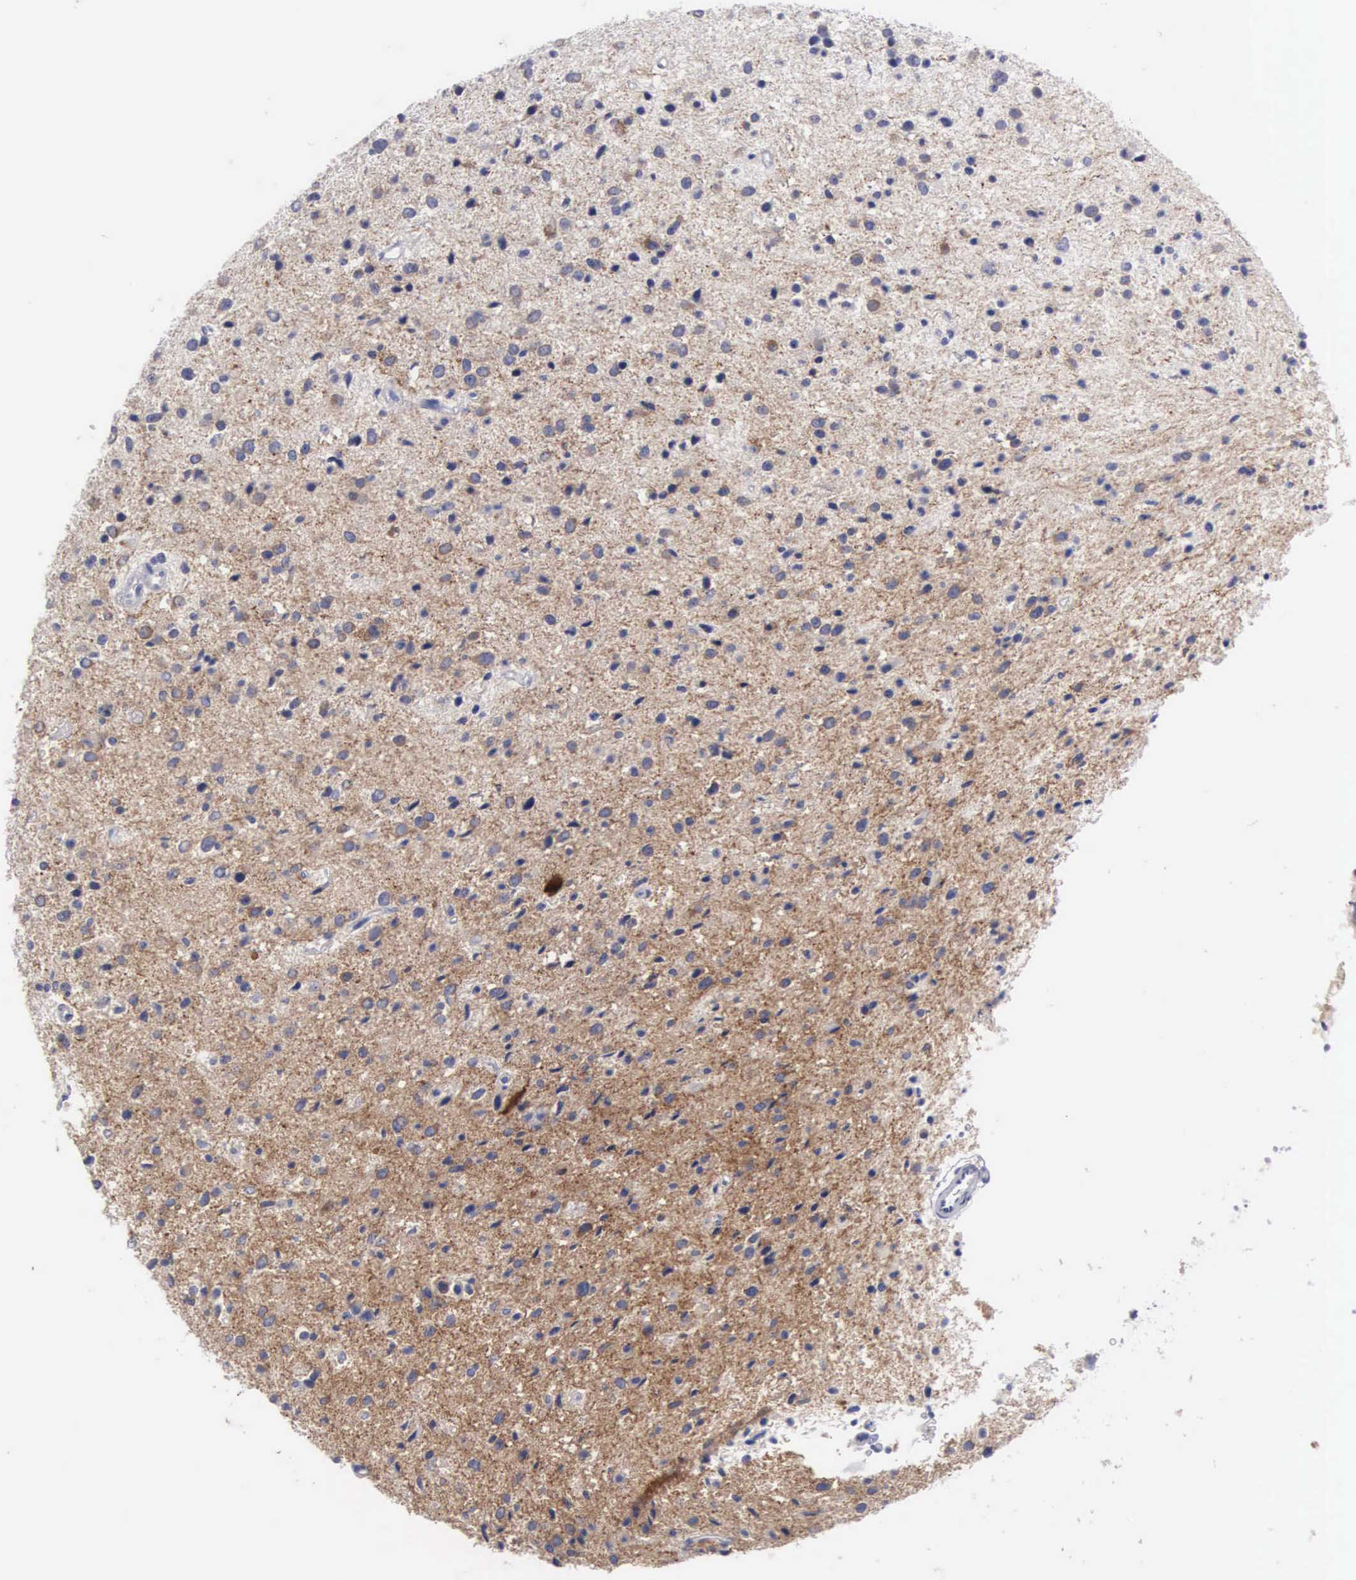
{"staining": {"intensity": "moderate", "quantity": ">75%", "location": "cytoplasmic/membranous"}, "tissue": "glioma", "cell_type": "Tumor cells", "image_type": "cancer", "snomed": [{"axis": "morphology", "description": "Glioma, malignant, Low grade"}, {"axis": "topography", "description": "Brain"}], "caption": "Glioma stained with a brown dye reveals moderate cytoplasmic/membranous positive positivity in approximately >75% of tumor cells.", "gene": "CEP170B", "patient": {"sex": "female", "age": 46}}